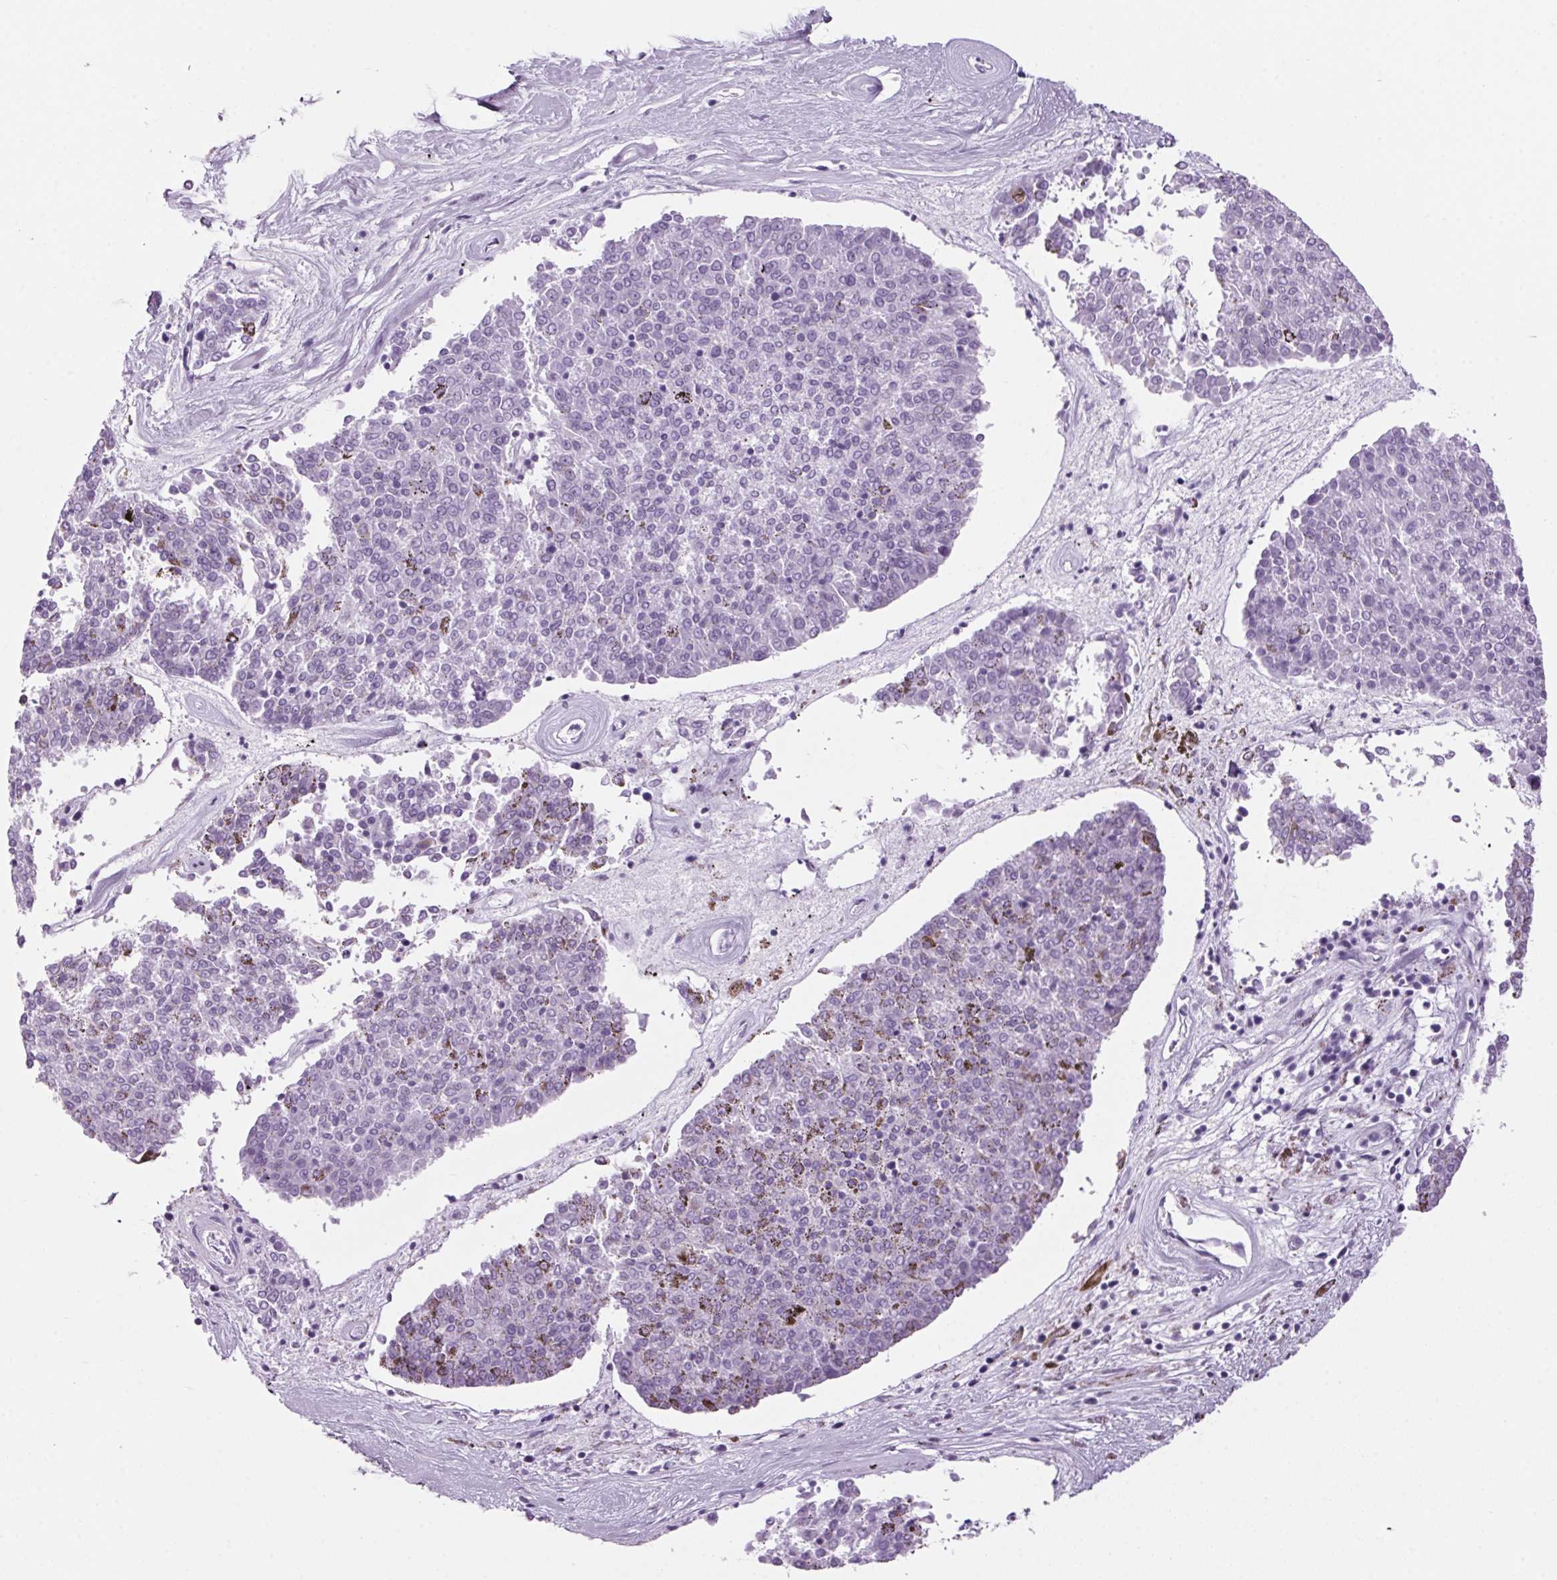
{"staining": {"intensity": "negative", "quantity": "none", "location": "none"}, "tissue": "melanoma", "cell_type": "Tumor cells", "image_type": "cancer", "snomed": [{"axis": "morphology", "description": "Malignant melanoma, NOS"}, {"axis": "topography", "description": "Skin"}], "caption": "DAB immunohistochemical staining of human malignant melanoma demonstrates no significant expression in tumor cells.", "gene": "PPP1R1A", "patient": {"sex": "female", "age": 72}}